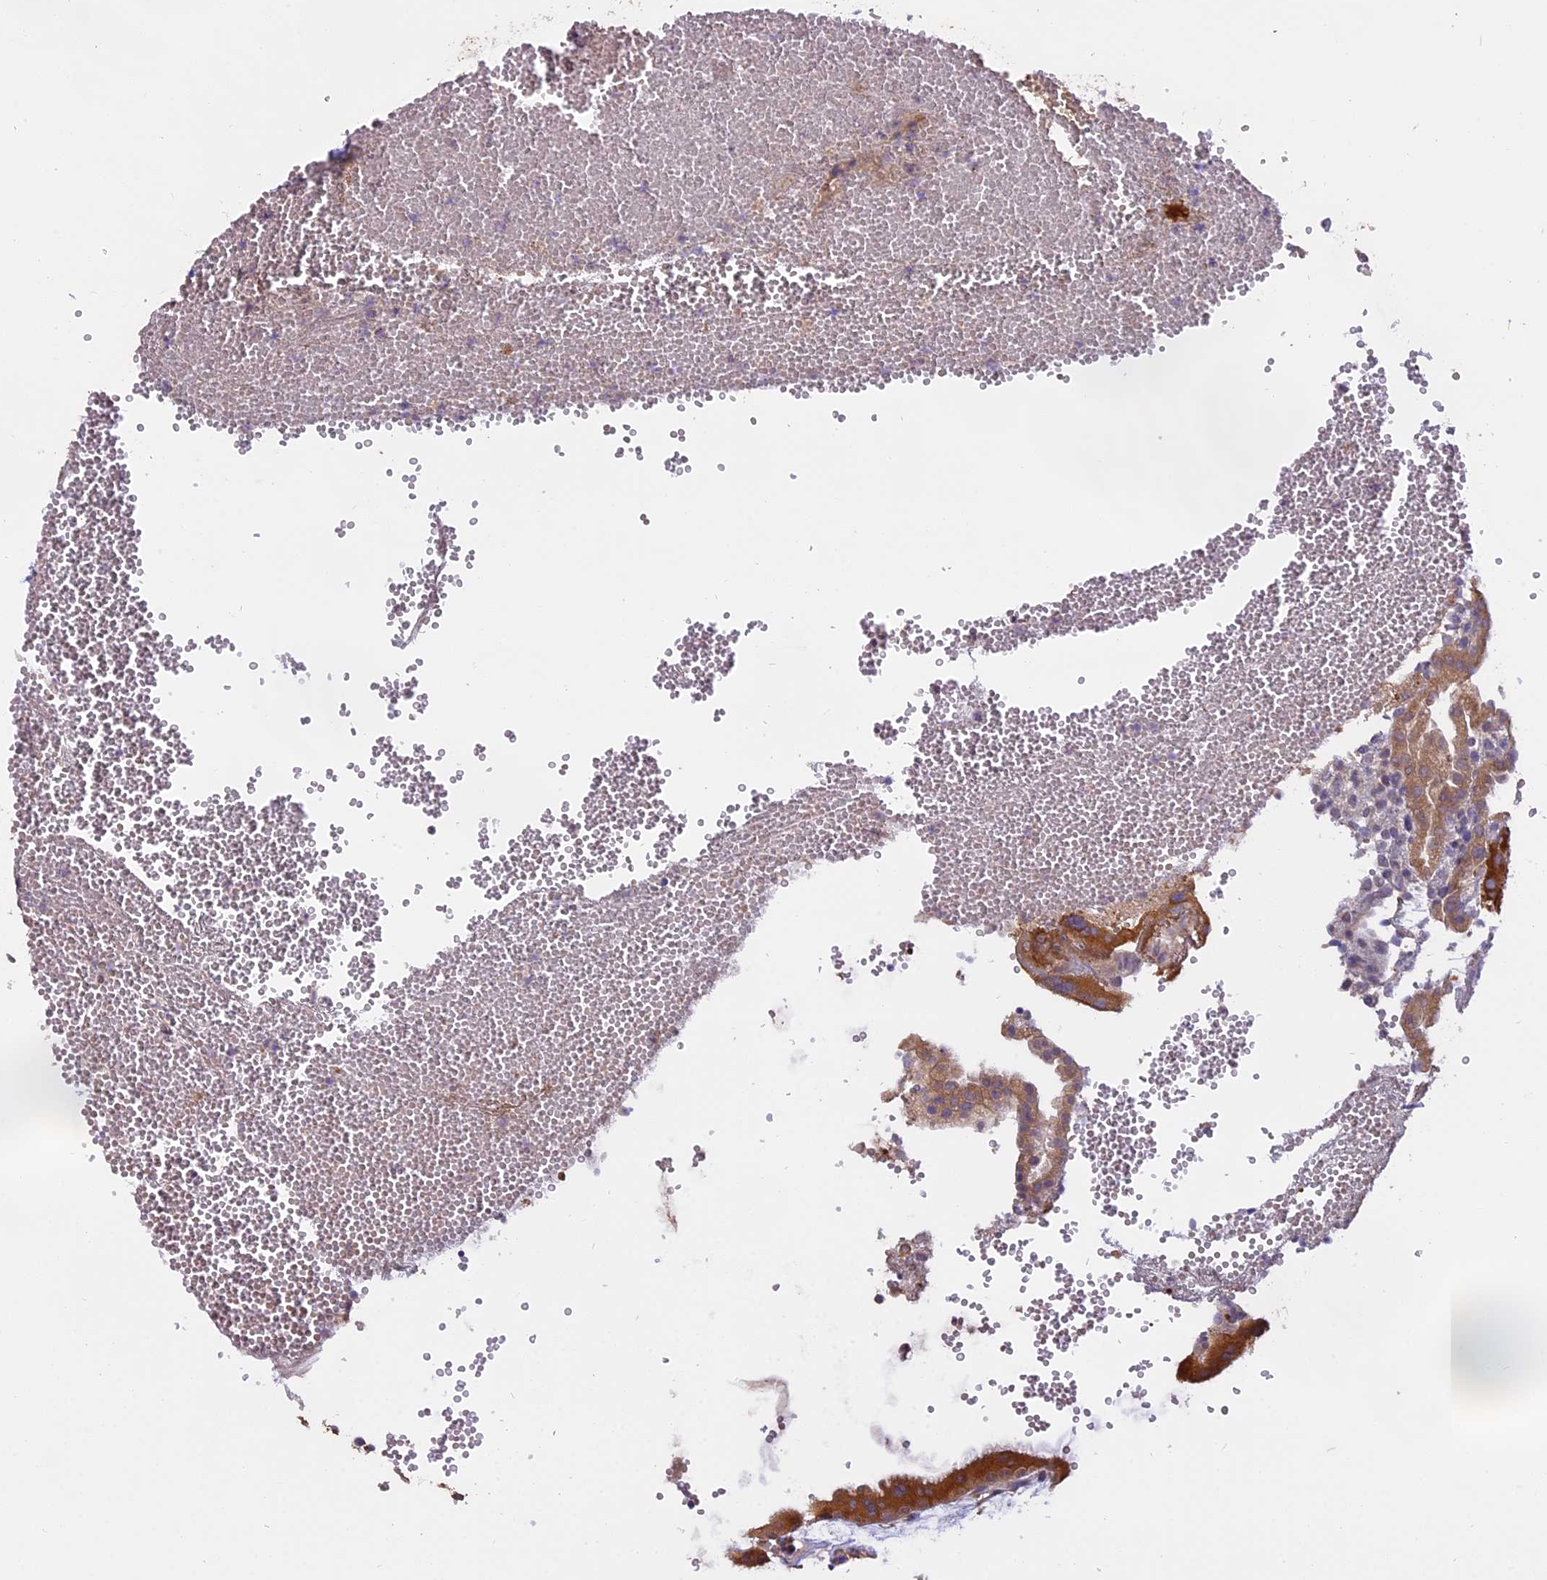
{"staining": {"intensity": "moderate", "quantity": ">75%", "location": "cytoplasmic/membranous"}, "tissue": "placenta", "cell_type": "Decidual cells", "image_type": "normal", "snomed": [{"axis": "morphology", "description": "Normal tissue, NOS"}, {"axis": "topography", "description": "Placenta"}], "caption": "The photomicrograph reveals staining of benign placenta, revealing moderate cytoplasmic/membranous protein positivity (brown color) within decidual cells.", "gene": "MEMO1", "patient": {"sex": "female", "age": 18}}